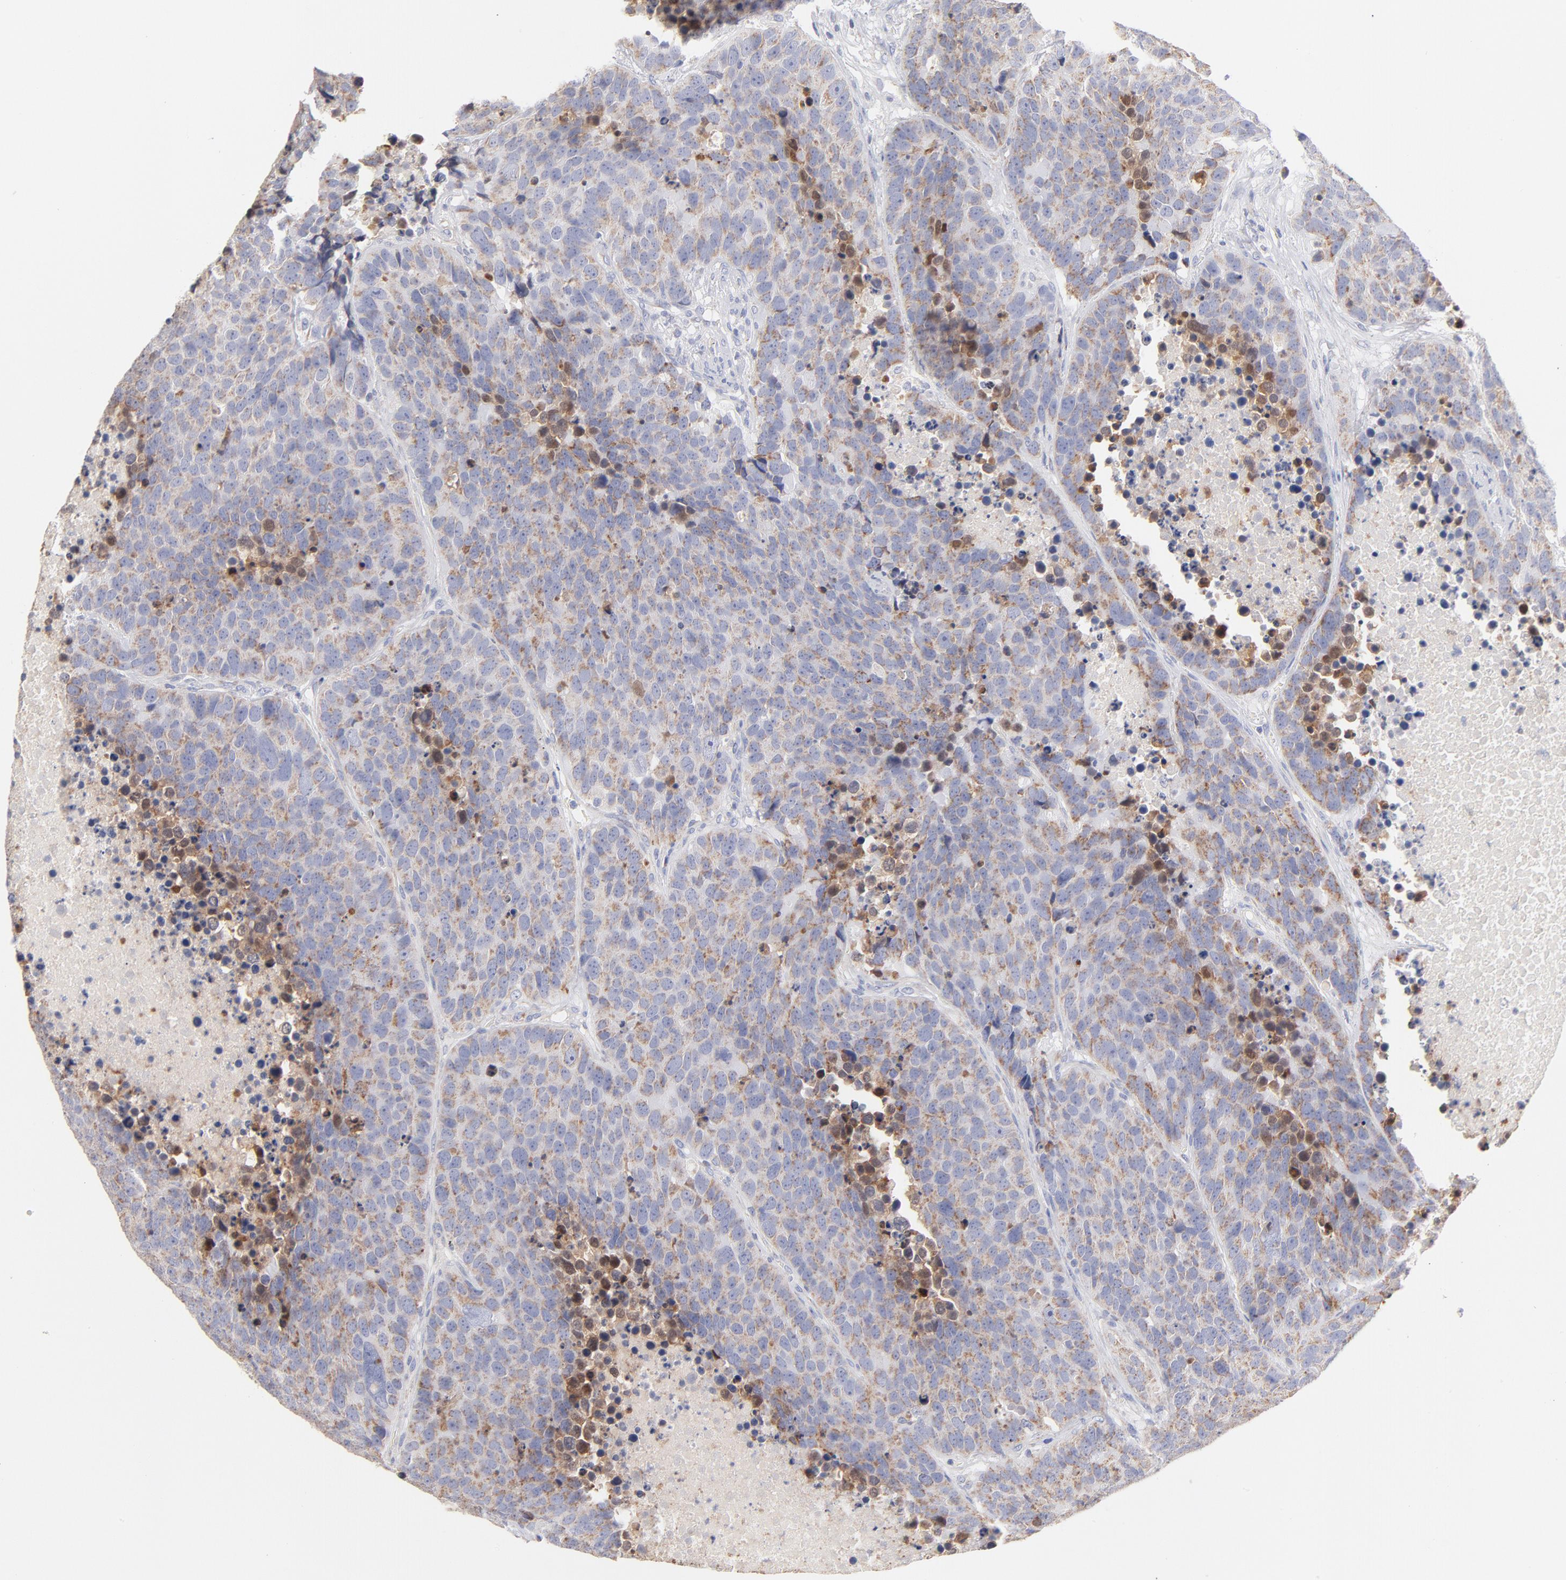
{"staining": {"intensity": "negative", "quantity": "none", "location": "none"}, "tissue": "carcinoid", "cell_type": "Tumor cells", "image_type": "cancer", "snomed": [{"axis": "morphology", "description": "Carcinoid, malignant, NOS"}, {"axis": "topography", "description": "Lung"}], "caption": "DAB (3,3'-diaminobenzidine) immunohistochemical staining of human carcinoid displays no significant staining in tumor cells. The staining is performed using DAB (3,3'-diaminobenzidine) brown chromogen with nuclei counter-stained in using hematoxylin.", "gene": "TIMM8A", "patient": {"sex": "male", "age": 60}}